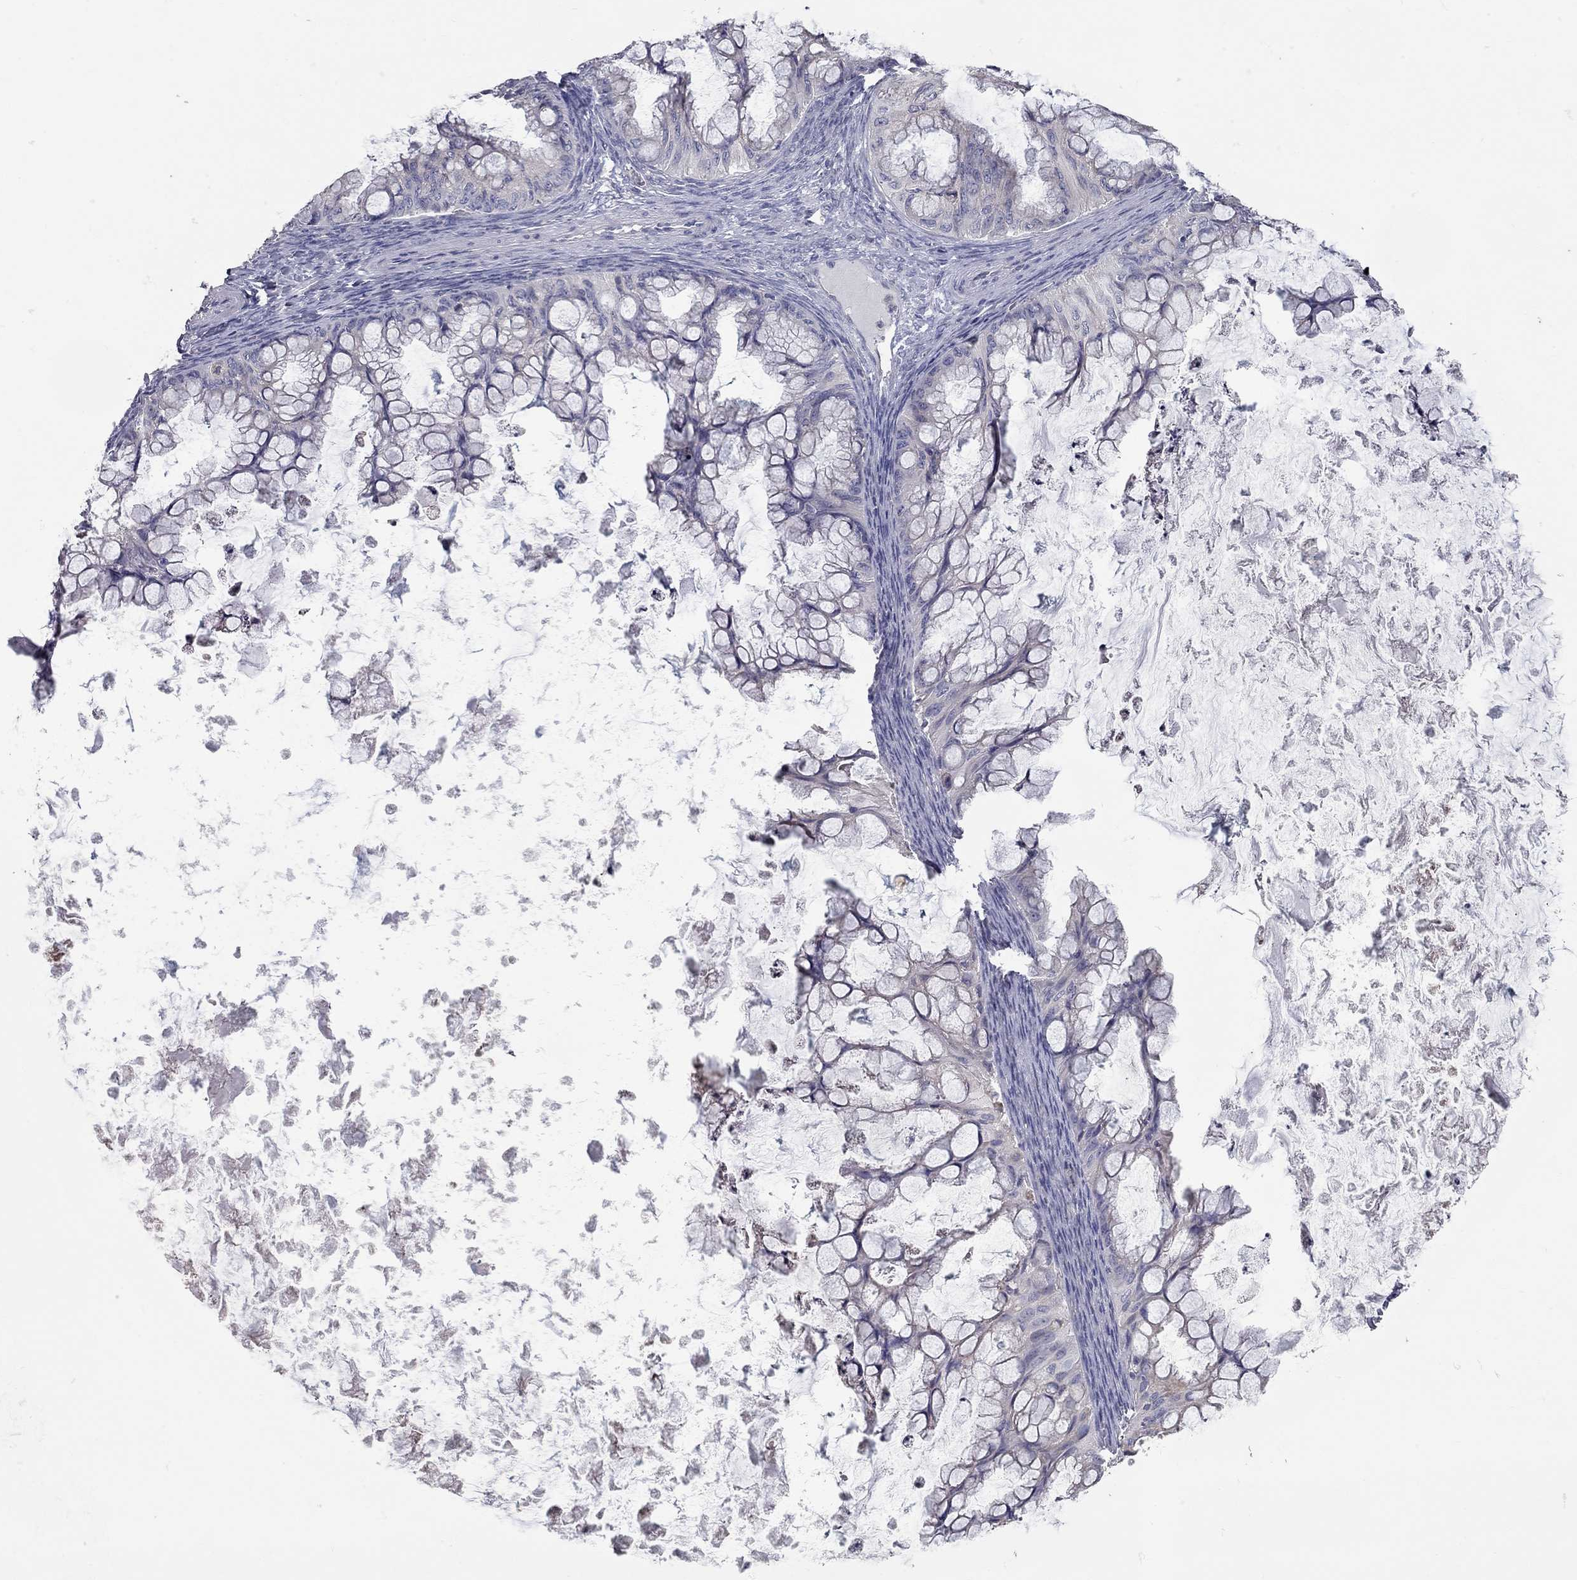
{"staining": {"intensity": "negative", "quantity": "none", "location": "none"}, "tissue": "ovarian cancer", "cell_type": "Tumor cells", "image_type": "cancer", "snomed": [{"axis": "morphology", "description": "Cystadenocarcinoma, mucinous, NOS"}, {"axis": "topography", "description": "Ovary"}], "caption": "Human ovarian cancer (mucinous cystadenocarcinoma) stained for a protein using immunohistochemistry displays no staining in tumor cells.", "gene": "XAGE2", "patient": {"sex": "female", "age": 35}}